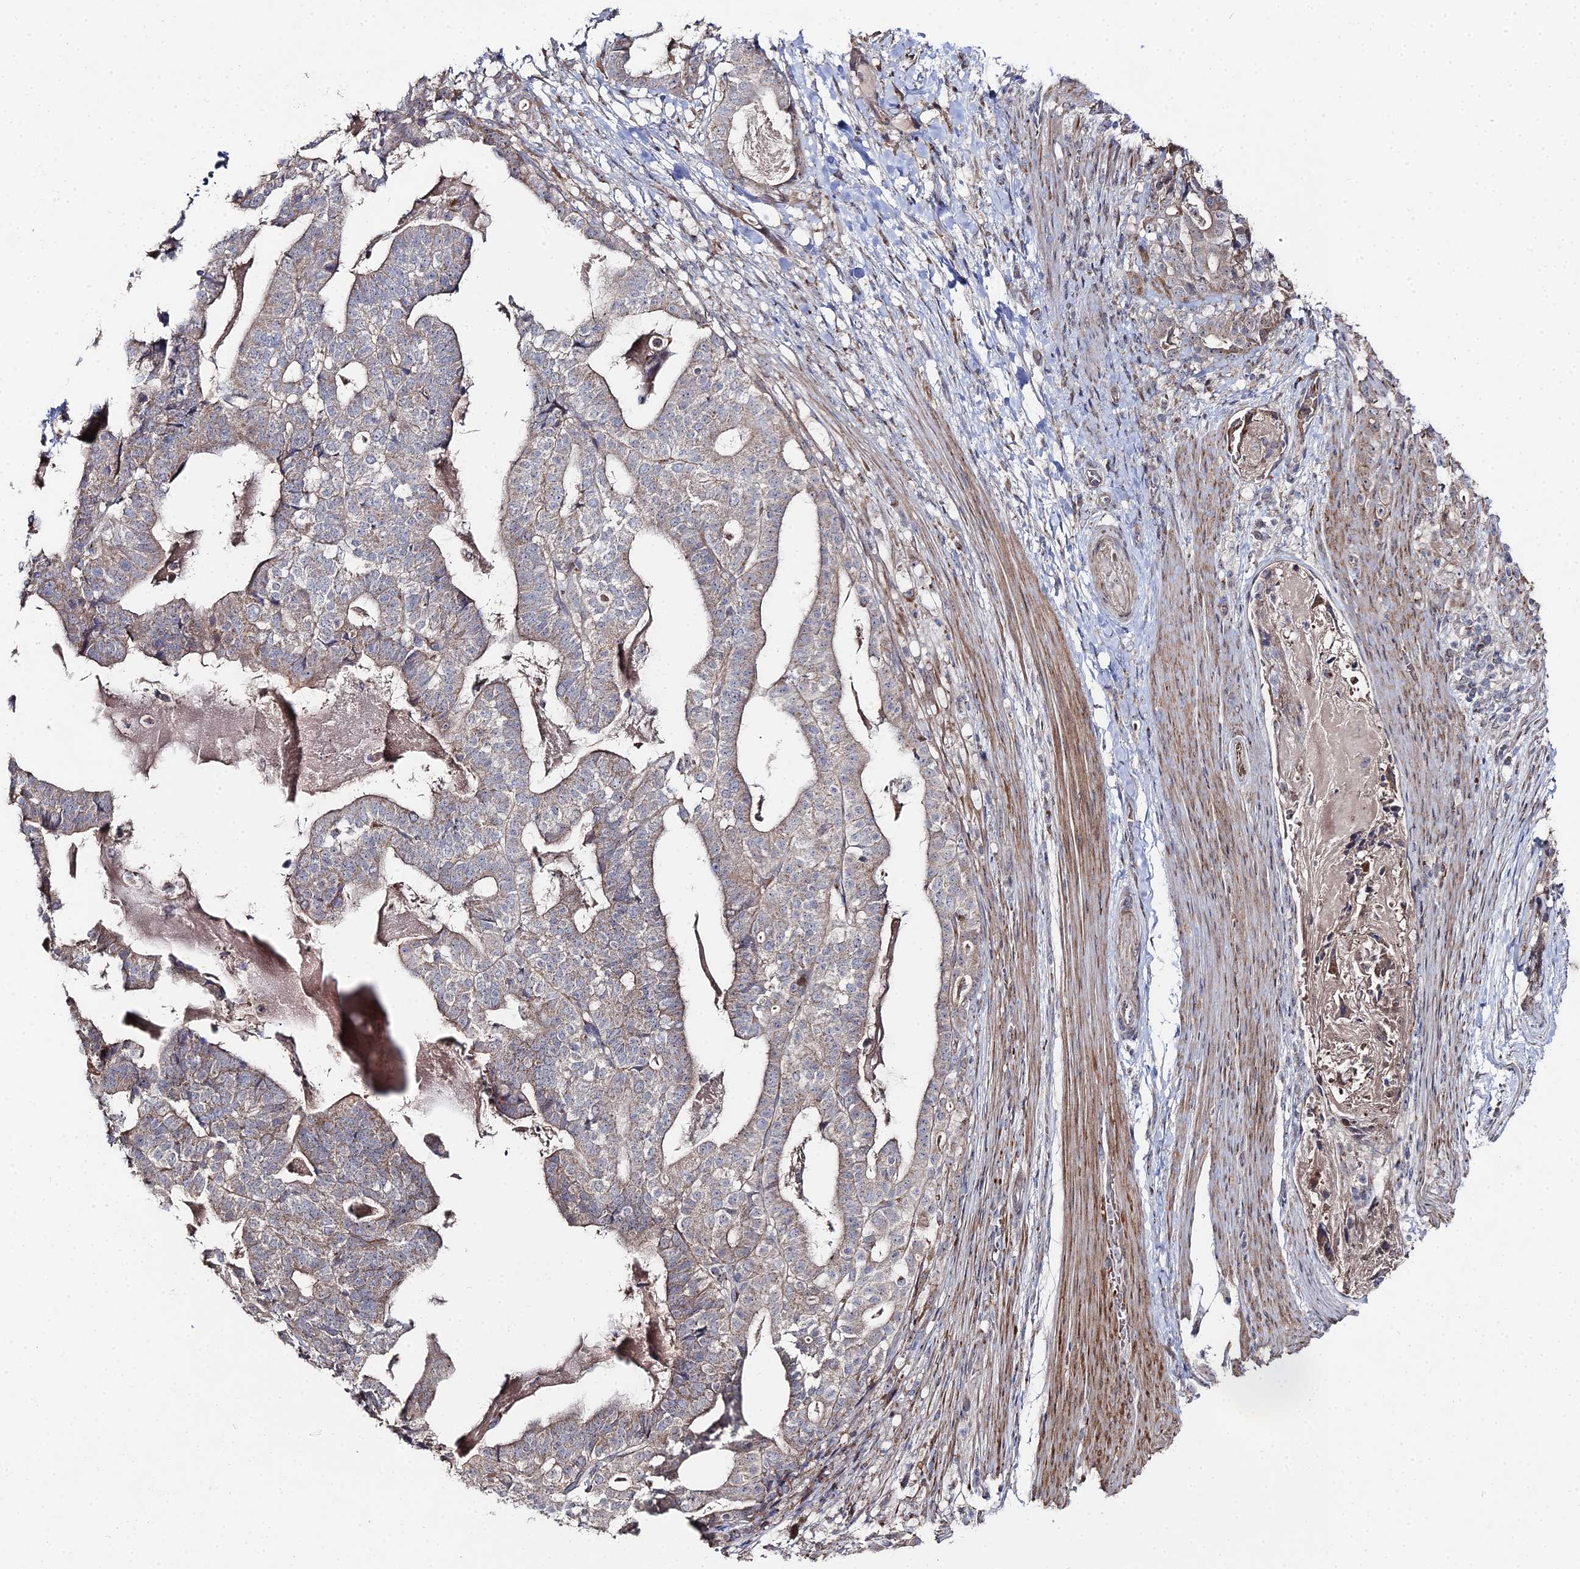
{"staining": {"intensity": "weak", "quantity": "<25%", "location": "cytoplasmic/membranous"}, "tissue": "stomach cancer", "cell_type": "Tumor cells", "image_type": "cancer", "snomed": [{"axis": "morphology", "description": "Adenocarcinoma, NOS"}, {"axis": "topography", "description": "Stomach"}], "caption": "Immunohistochemical staining of human stomach cancer (adenocarcinoma) shows no significant staining in tumor cells.", "gene": "SGMS1", "patient": {"sex": "male", "age": 48}}